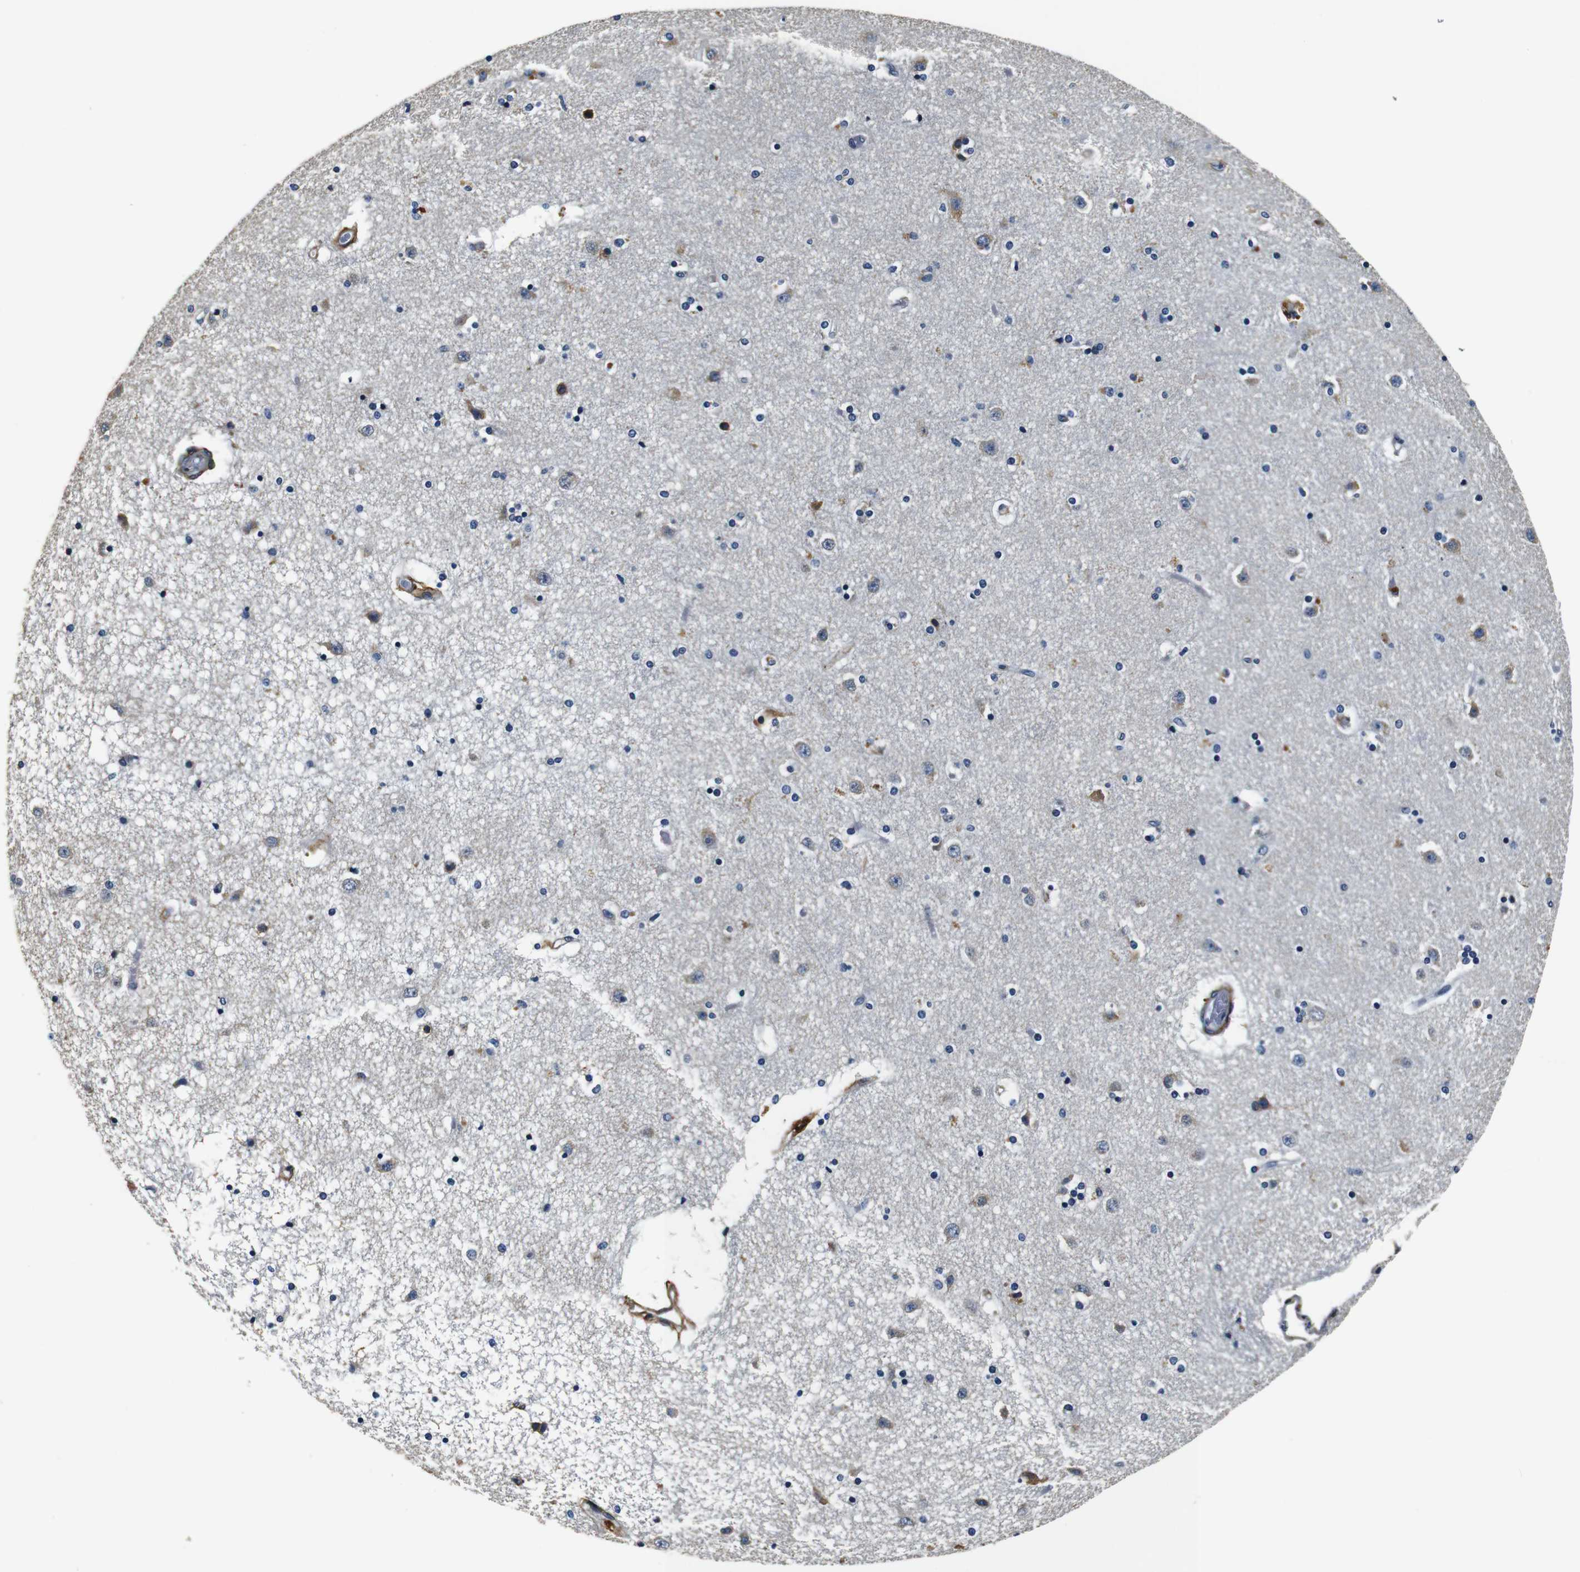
{"staining": {"intensity": "moderate", "quantity": "<25%", "location": "cytoplasmic/membranous"}, "tissue": "caudate", "cell_type": "Glial cells", "image_type": "normal", "snomed": [{"axis": "morphology", "description": "Normal tissue, NOS"}, {"axis": "topography", "description": "Lateral ventricle wall"}], "caption": "Immunohistochemistry photomicrograph of benign human caudate stained for a protein (brown), which displays low levels of moderate cytoplasmic/membranous staining in approximately <25% of glial cells.", "gene": "COL1A1", "patient": {"sex": "female", "age": 54}}